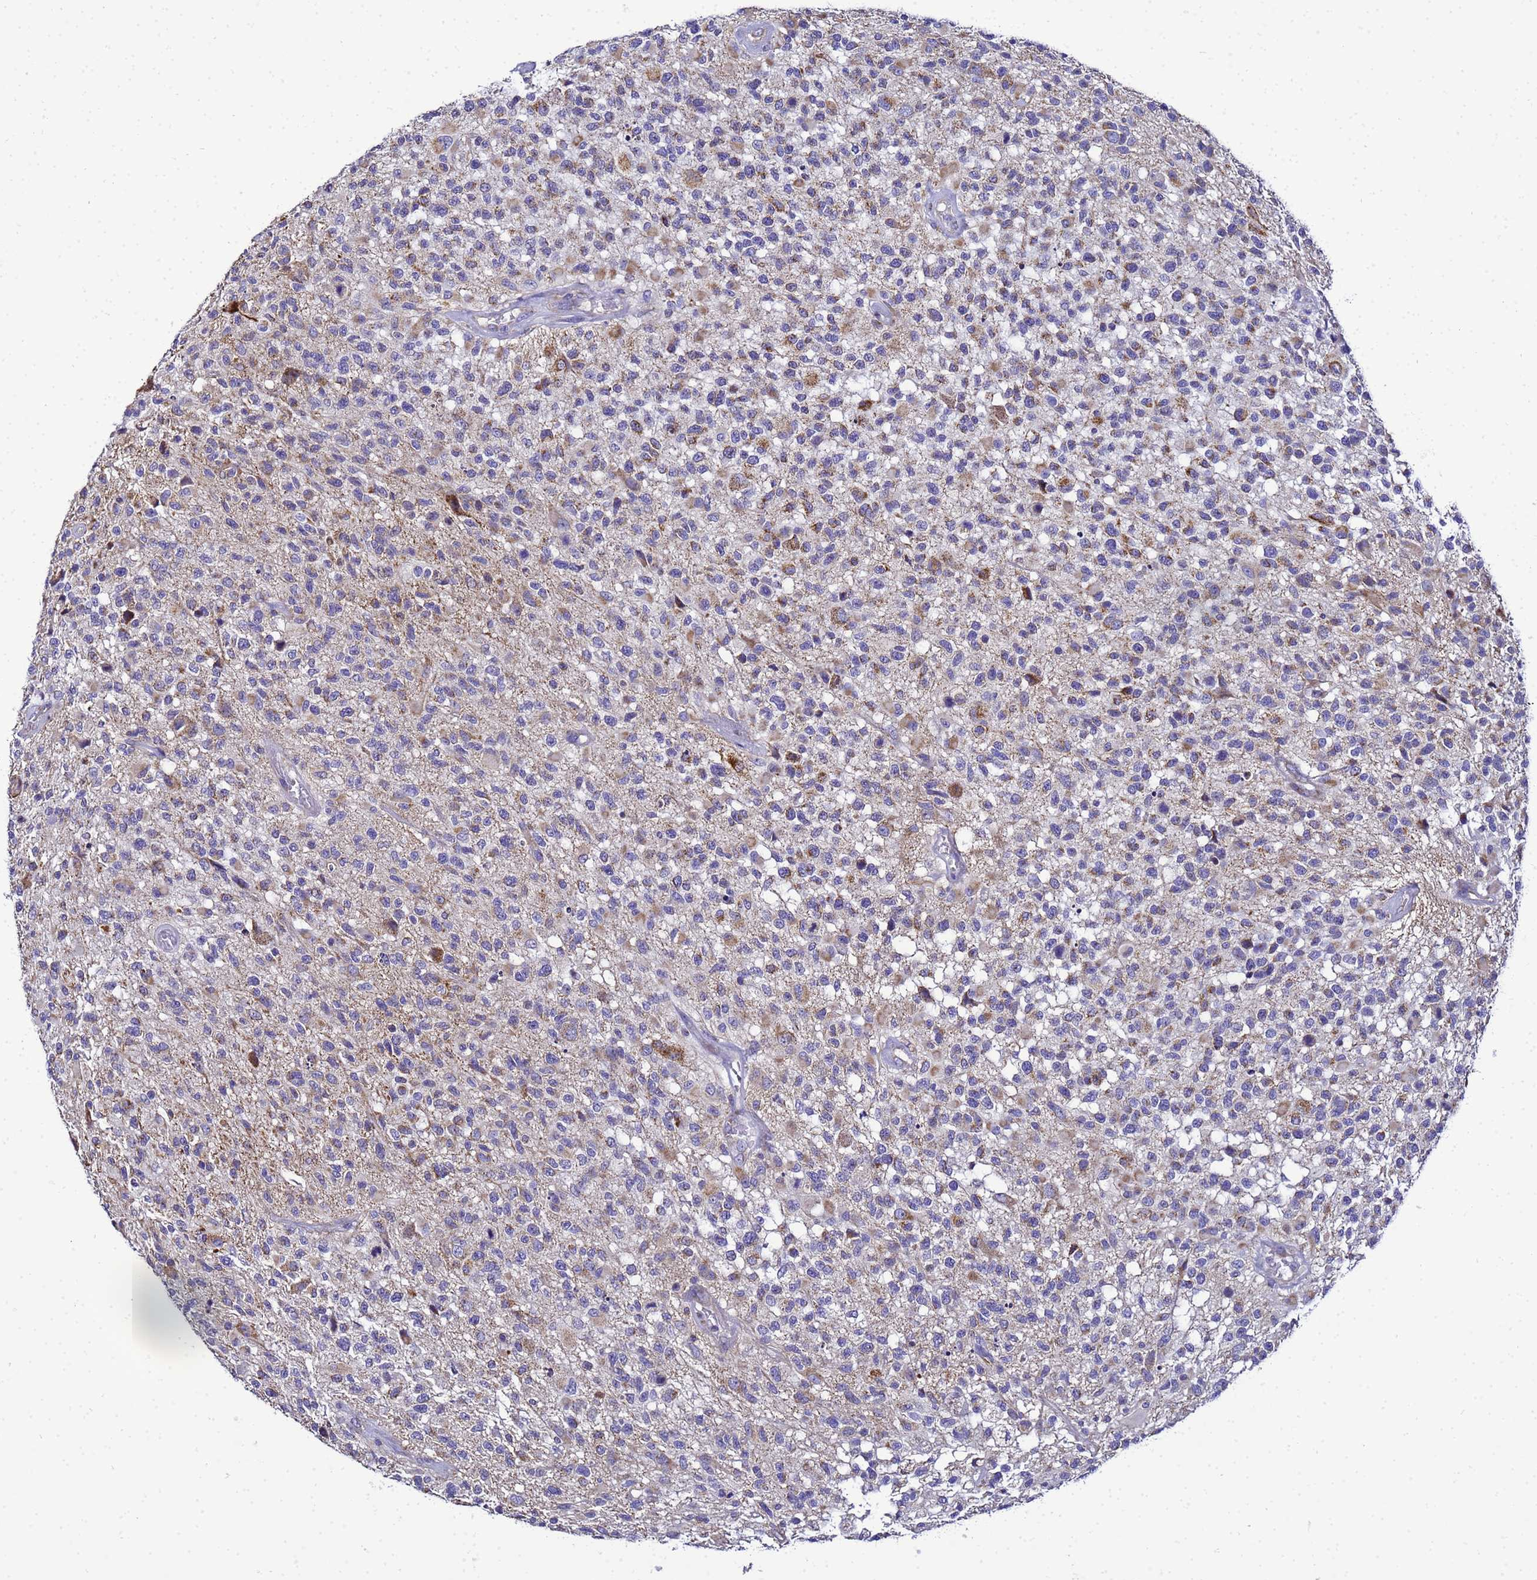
{"staining": {"intensity": "moderate", "quantity": "<25%", "location": "cytoplasmic/membranous"}, "tissue": "glioma", "cell_type": "Tumor cells", "image_type": "cancer", "snomed": [{"axis": "morphology", "description": "Glioma, malignant, High grade"}, {"axis": "morphology", "description": "Glioblastoma, NOS"}, {"axis": "topography", "description": "Brain"}], "caption": "A brown stain shows moderate cytoplasmic/membranous staining of a protein in malignant glioma (high-grade) tumor cells.", "gene": "HIGD2A", "patient": {"sex": "male", "age": 60}}